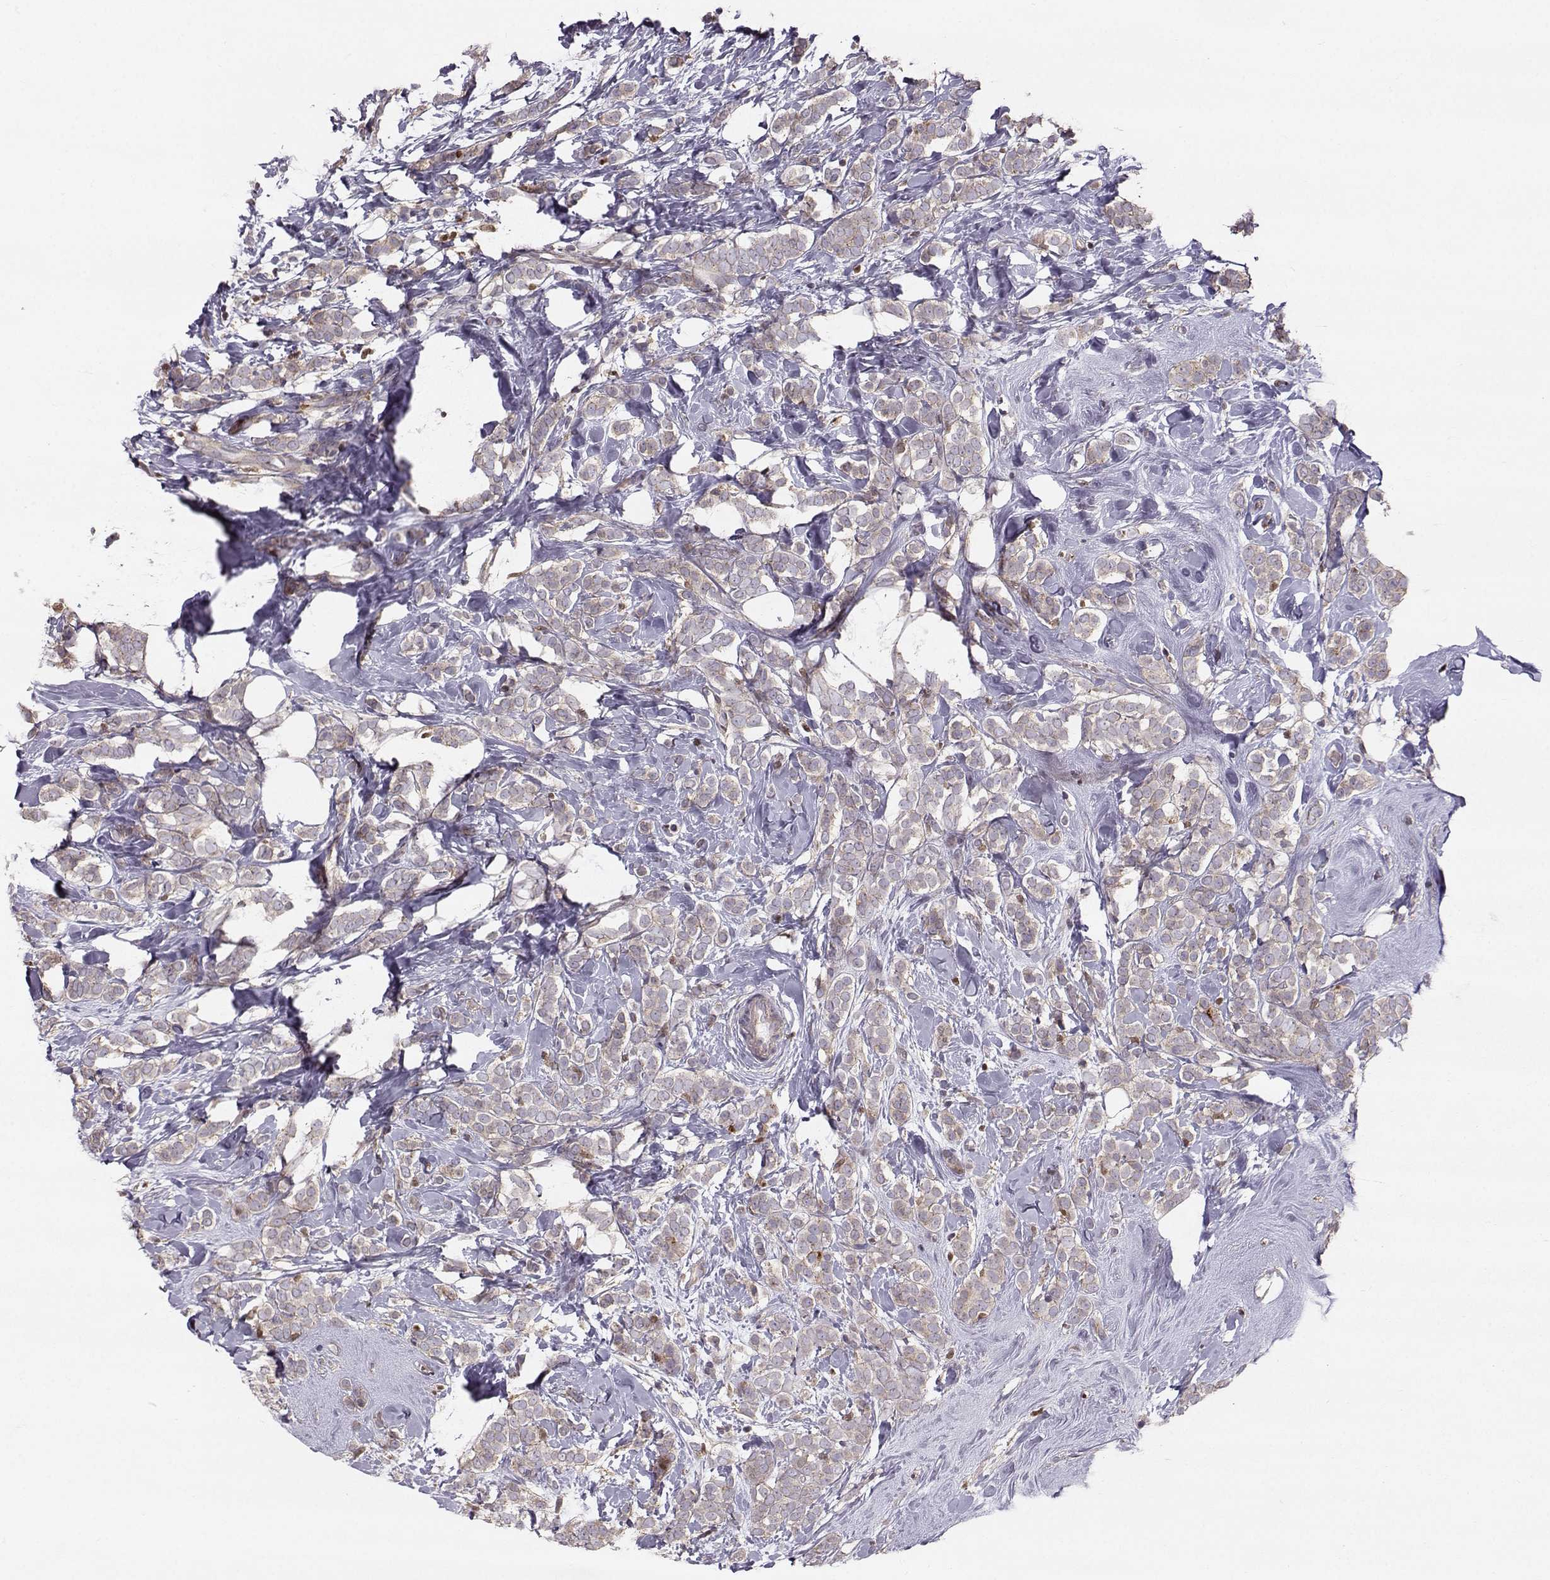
{"staining": {"intensity": "weak", "quantity": "25%-75%", "location": "cytoplasmic/membranous"}, "tissue": "breast cancer", "cell_type": "Tumor cells", "image_type": "cancer", "snomed": [{"axis": "morphology", "description": "Lobular carcinoma"}, {"axis": "topography", "description": "Breast"}], "caption": "Immunohistochemistry histopathology image of breast cancer (lobular carcinoma) stained for a protein (brown), which displays low levels of weak cytoplasmic/membranous staining in approximately 25%-75% of tumor cells.", "gene": "ASB16", "patient": {"sex": "female", "age": 49}}